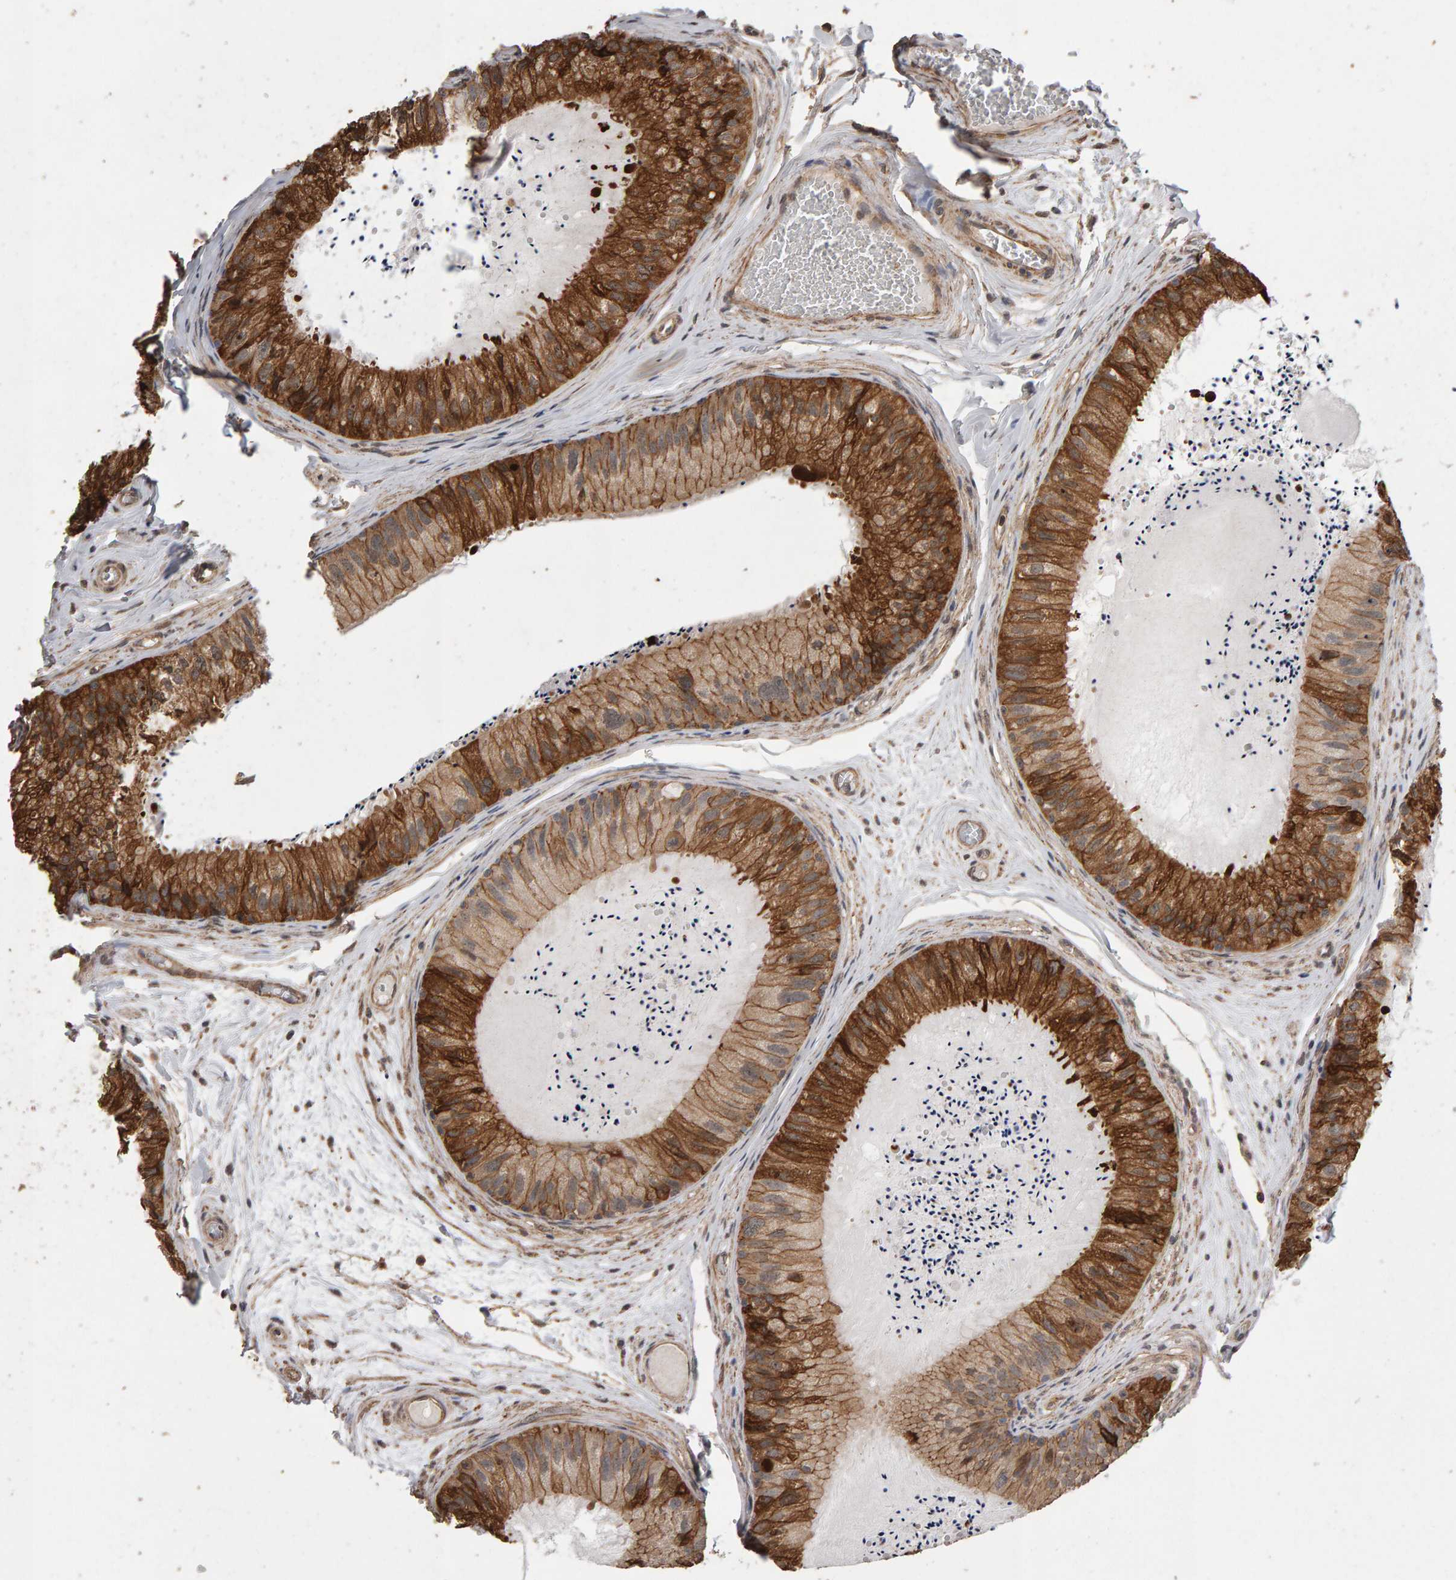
{"staining": {"intensity": "strong", "quantity": ">75%", "location": "cytoplasmic/membranous"}, "tissue": "epididymis", "cell_type": "Glandular cells", "image_type": "normal", "snomed": [{"axis": "morphology", "description": "Normal tissue, NOS"}, {"axis": "topography", "description": "Epididymis"}], "caption": "About >75% of glandular cells in unremarkable human epididymis display strong cytoplasmic/membranous protein staining as visualized by brown immunohistochemical staining.", "gene": "SCRIB", "patient": {"sex": "male", "age": 31}}